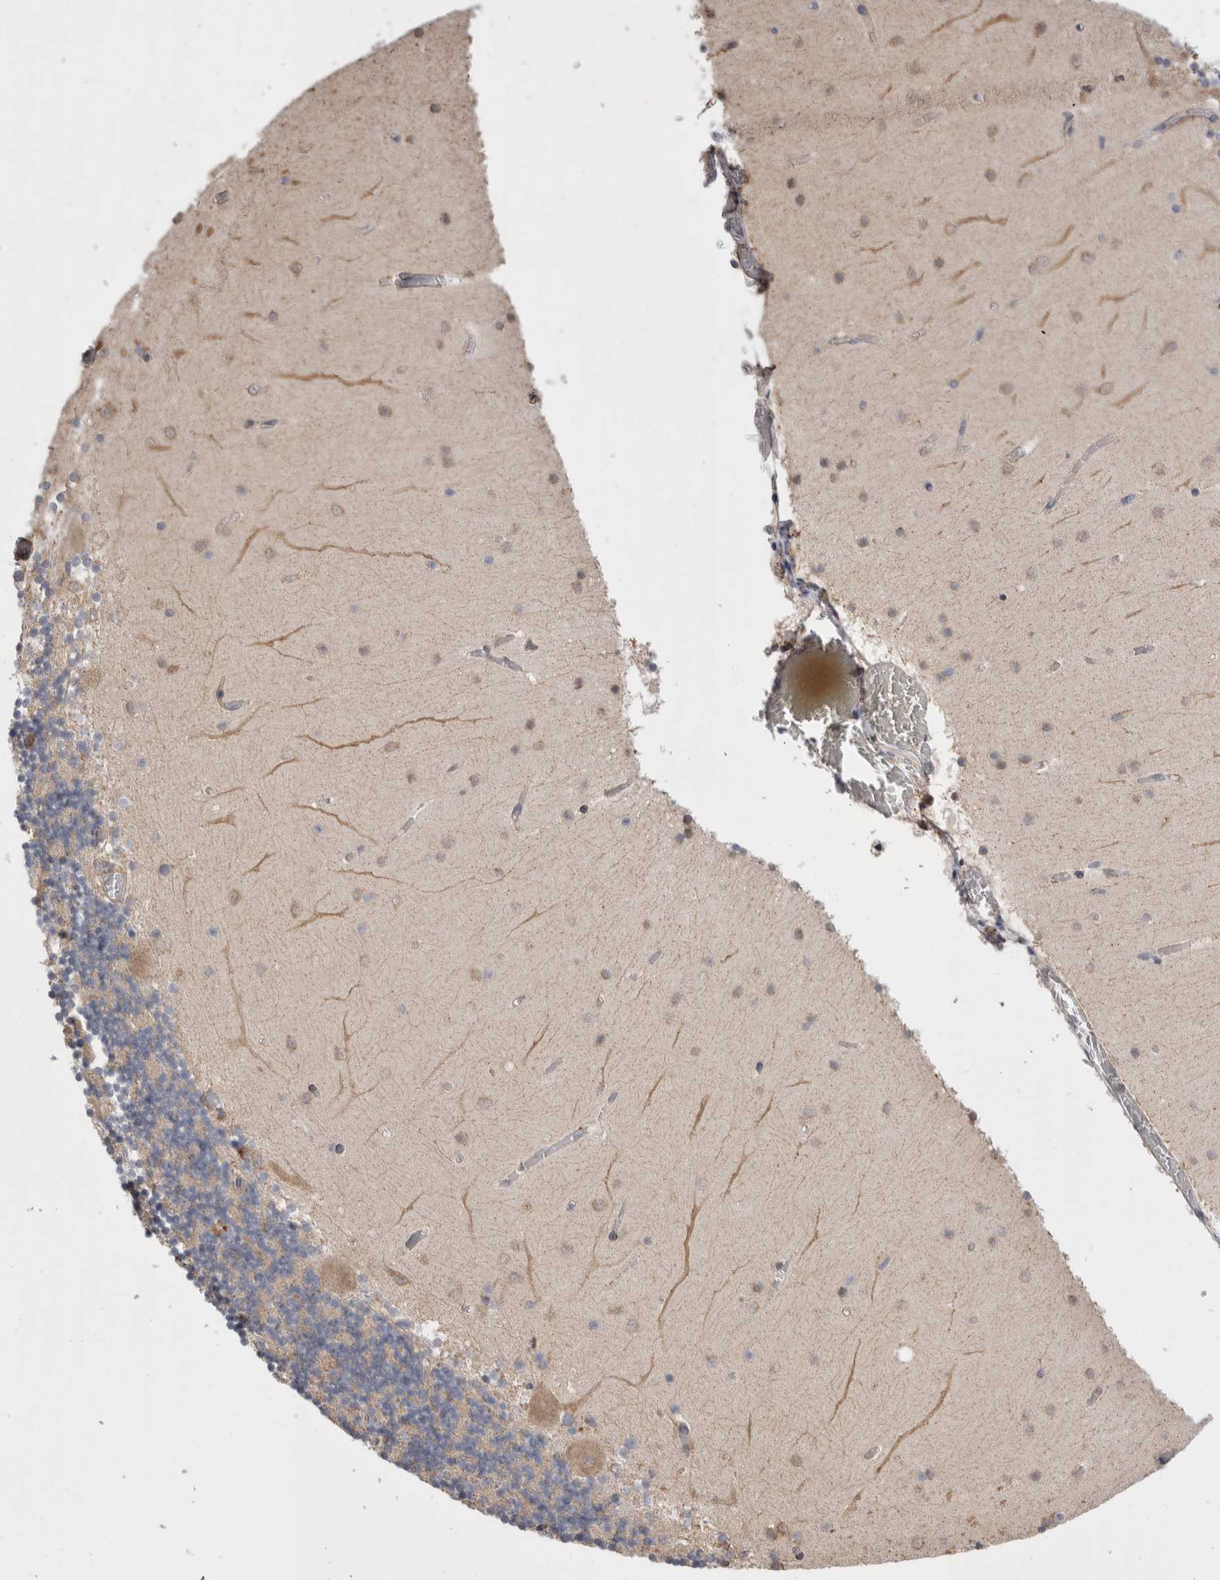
{"staining": {"intensity": "negative", "quantity": "none", "location": "none"}, "tissue": "cerebellum", "cell_type": "Cells in granular layer", "image_type": "normal", "snomed": [{"axis": "morphology", "description": "Normal tissue, NOS"}, {"axis": "topography", "description": "Cerebellum"}], "caption": "Image shows no significant protein staining in cells in granular layer of benign cerebellum.", "gene": "SMAP2", "patient": {"sex": "female", "age": 28}}